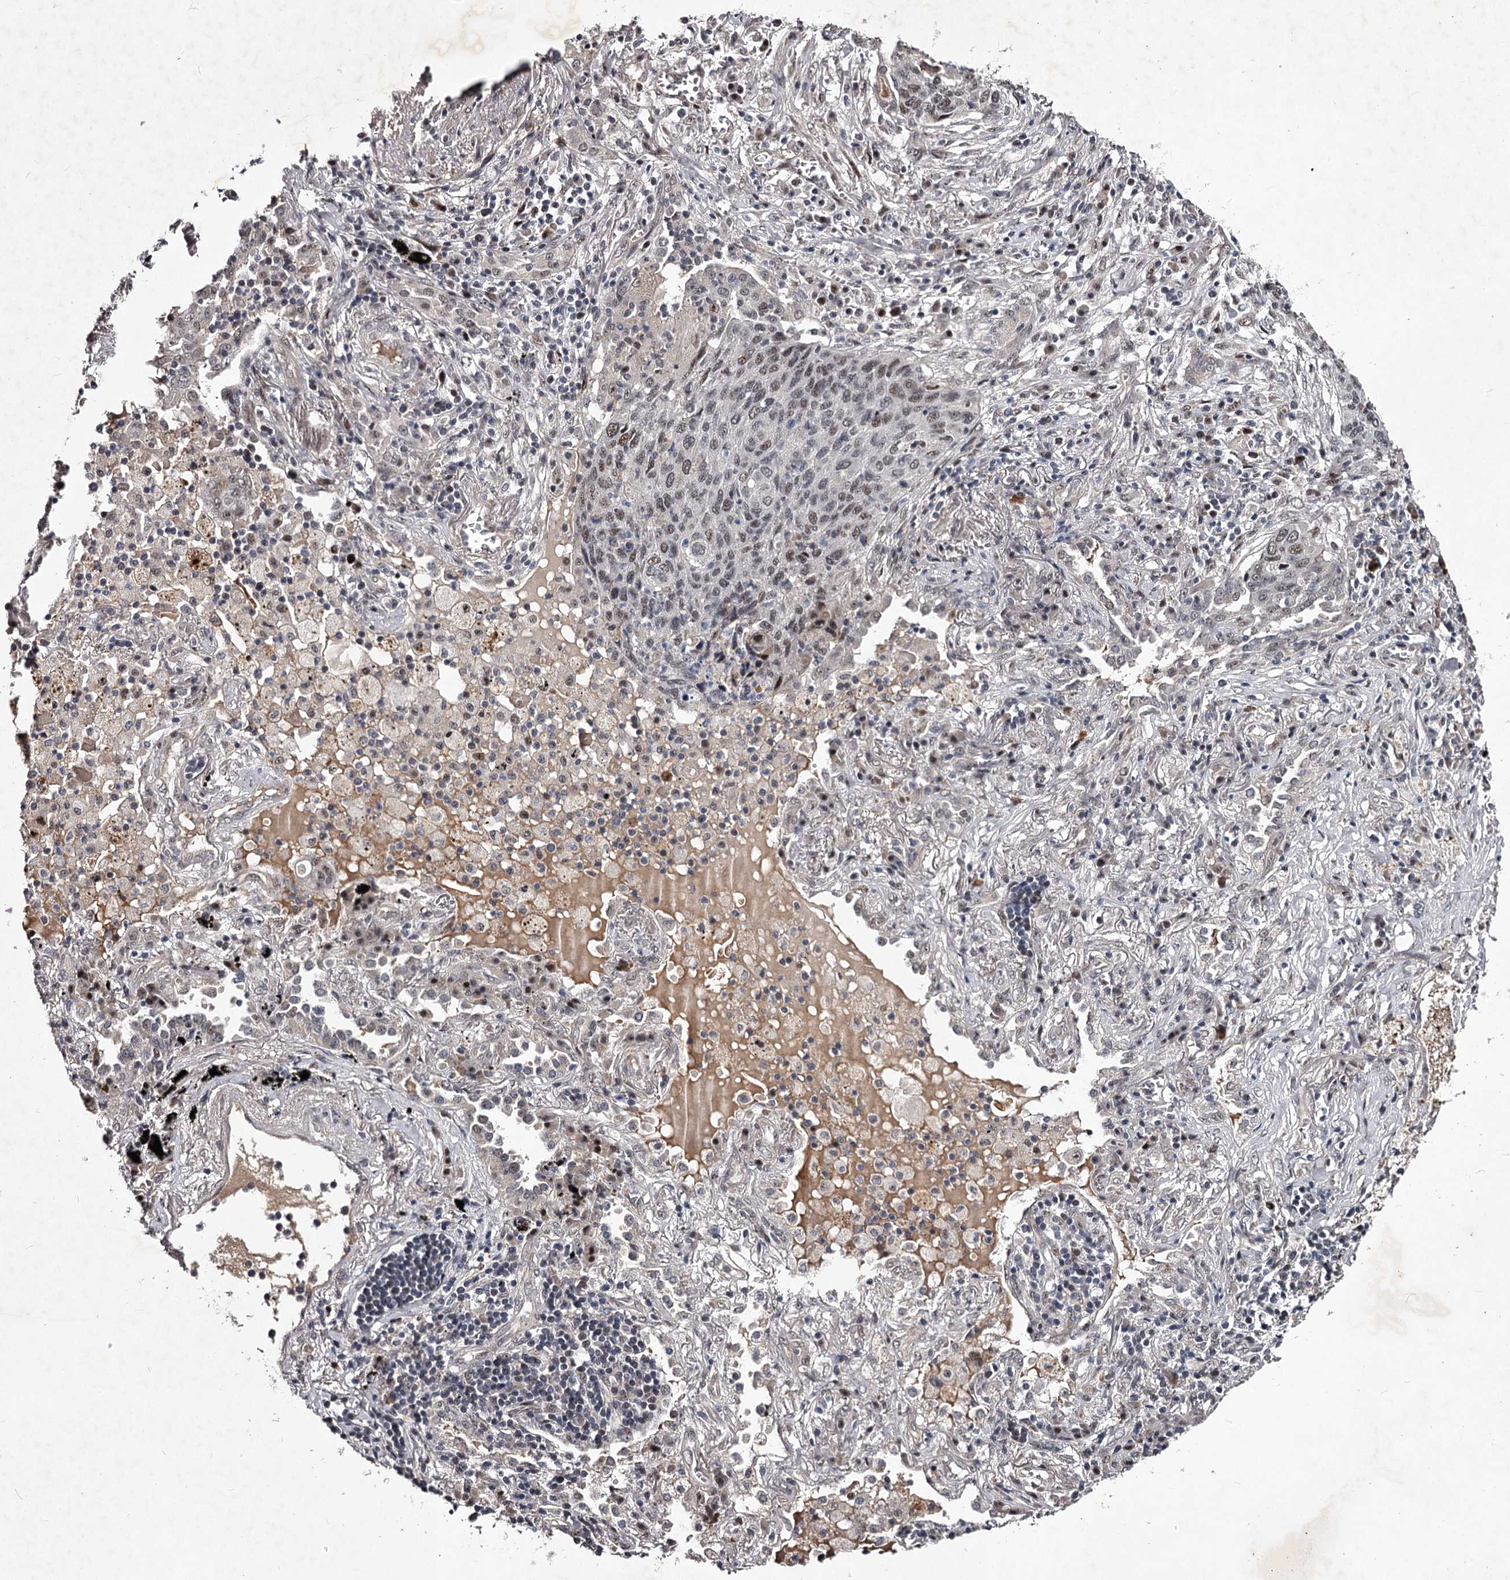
{"staining": {"intensity": "weak", "quantity": "25%-75%", "location": "nuclear"}, "tissue": "lung cancer", "cell_type": "Tumor cells", "image_type": "cancer", "snomed": [{"axis": "morphology", "description": "Squamous cell carcinoma, NOS"}, {"axis": "topography", "description": "Lung"}], "caption": "This micrograph exhibits IHC staining of human squamous cell carcinoma (lung), with low weak nuclear positivity in approximately 25%-75% of tumor cells.", "gene": "RNF44", "patient": {"sex": "female", "age": 63}}